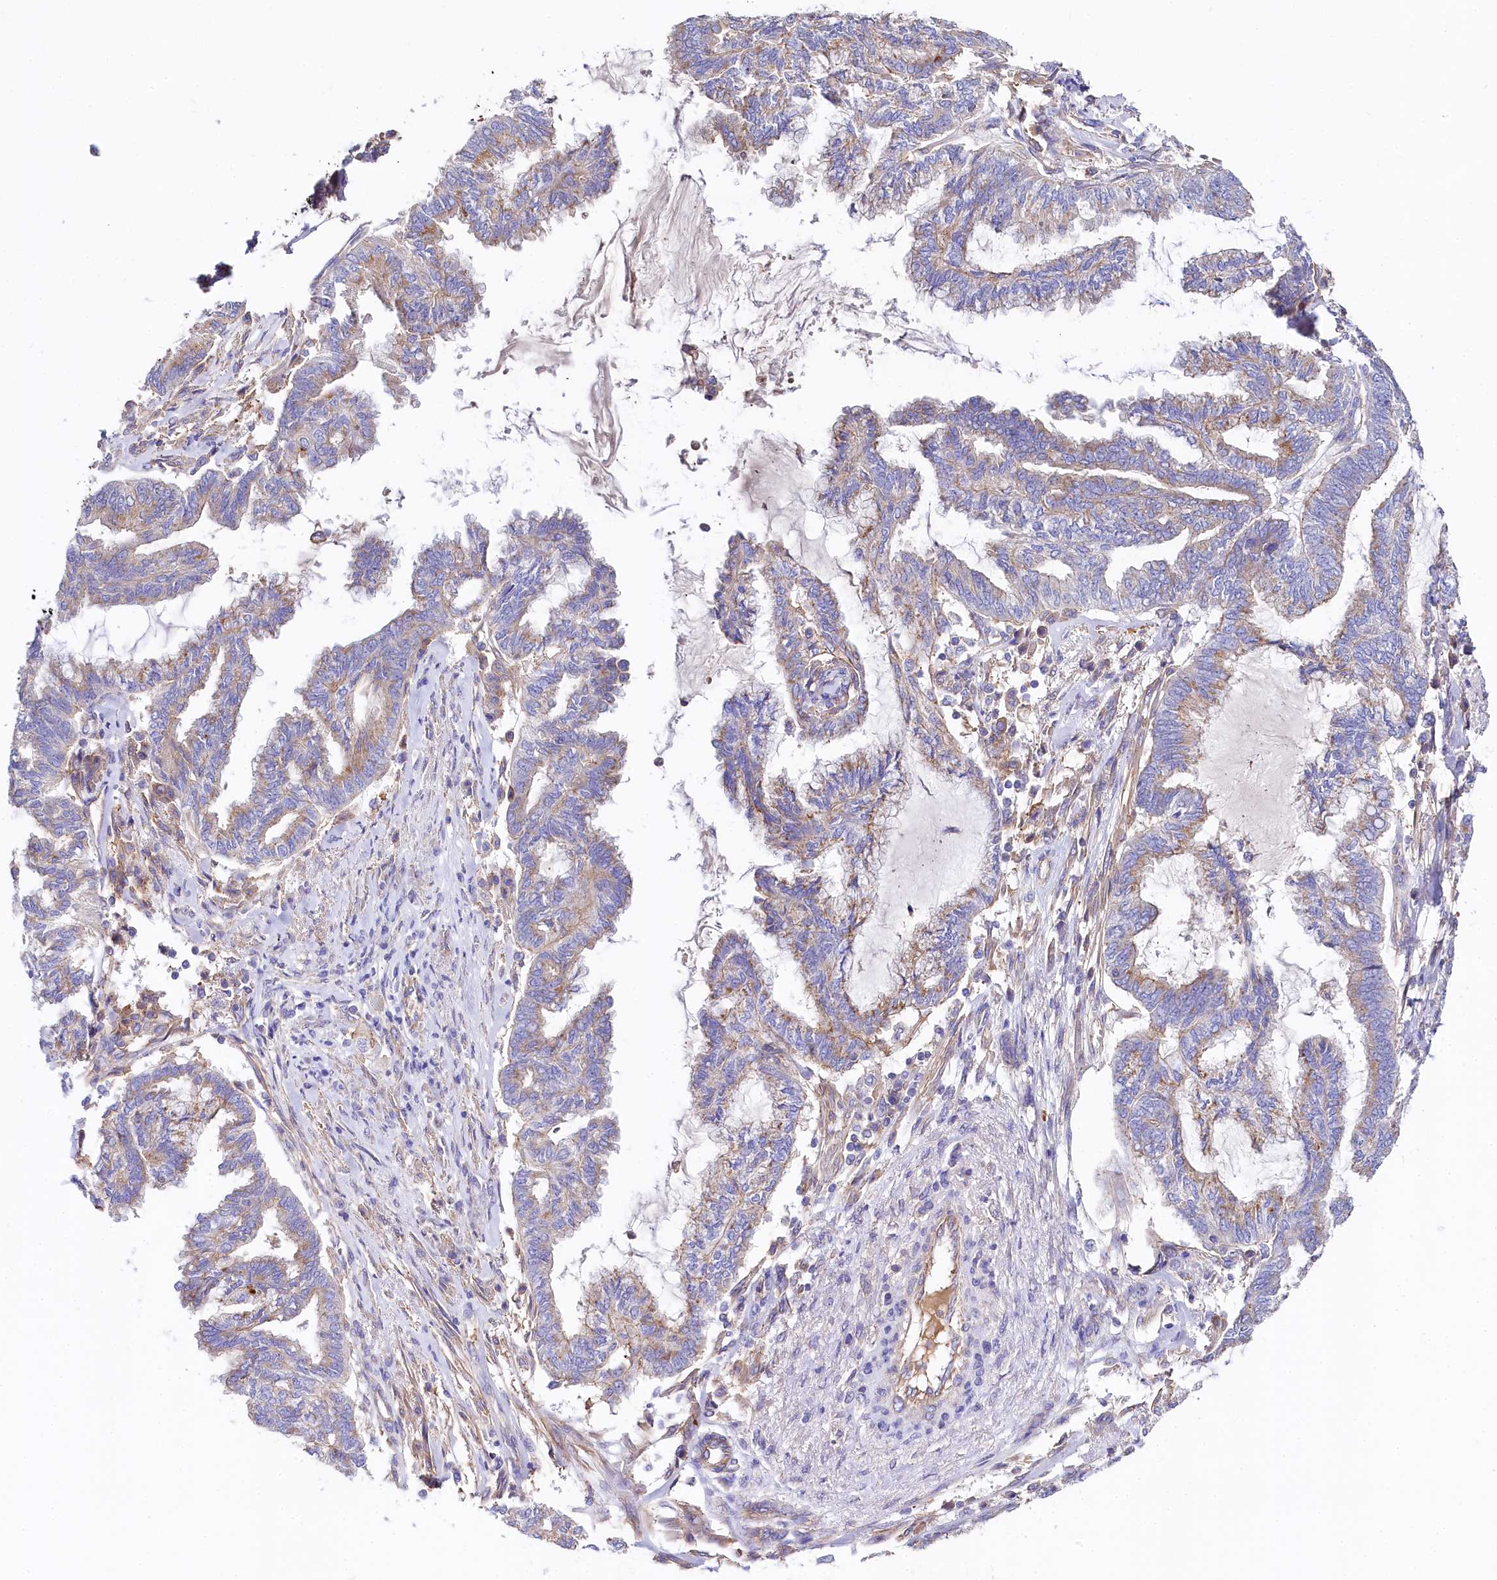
{"staining": {"intensity": "moderate", "quantity": "<25%", "location": "cytoplasmic/membranous"}, "tissue": "endometrial cancer", "cell_type": "Tumor cells", "image_type": "cancer", "snomed": [{"axis": "morphology", "description": "Adenocarcinoma, NOS"}, {"axis": "topography", "description": "Endometrium"}], "caption": "DAB immunohistochemical staining of human endometrial cancer displays moderate cytoplasmic/membranous protein positivity in about <25% of tumor cells.", "gene": "FCHSD2", "patient": {"sex": "female", "age": 86}}